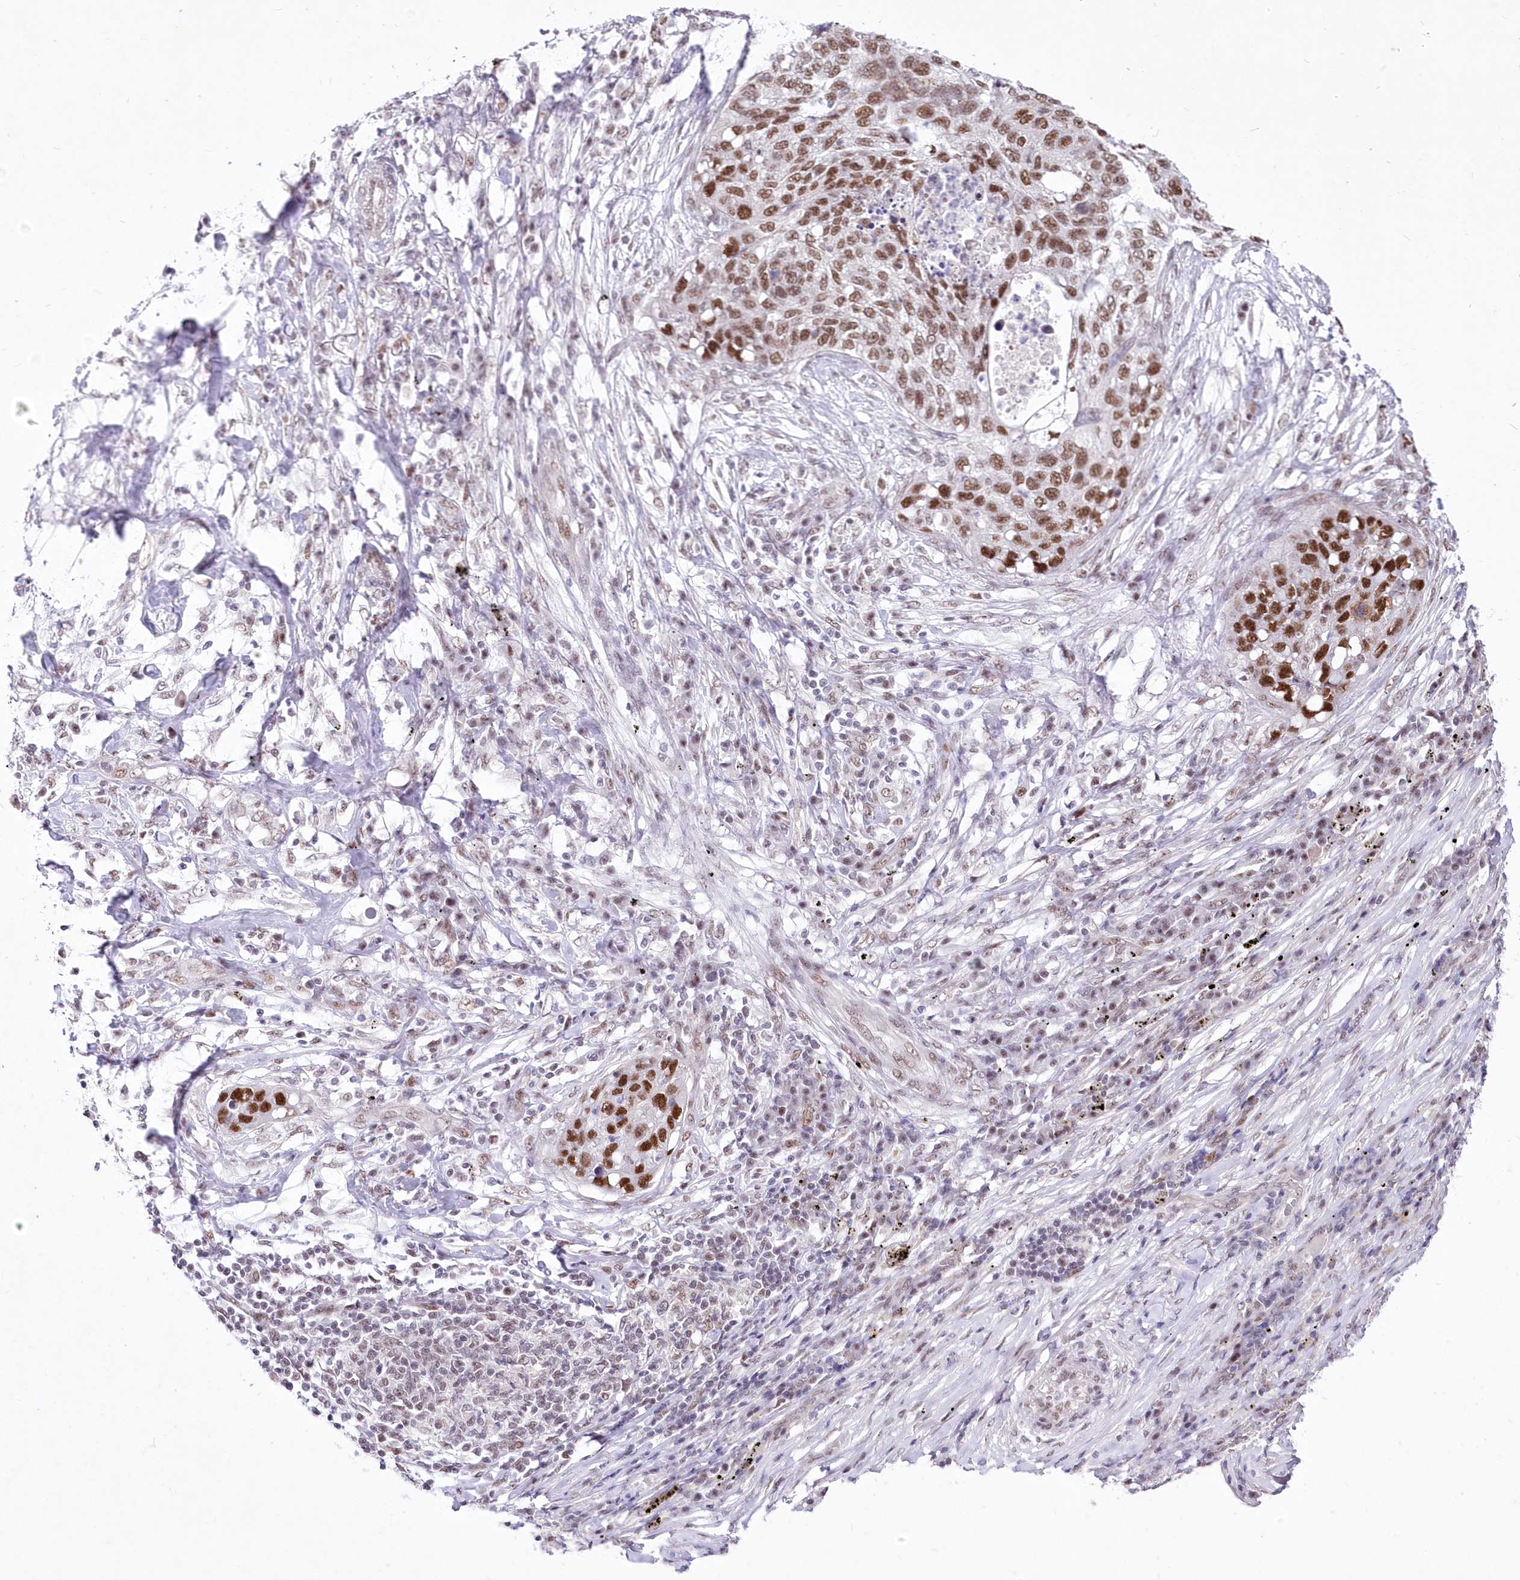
{"staining": {"intensity": "strong", "quantity": ">75%", "location": "nuclear"}, "tissue": "lung cancer", "cell_type": "Tumor cells", "image_type": "cancer", "snomed": [{"axis": "morphology", "description": "Squamous cell carcinoma, NOS"}, {"axis": "topography", "description": "Lung"}], "caption": "DAB (3,3'-diaminobenzidine) immunohistochemical staining of lung cancer demonstrates strong nuclear protein positivity in approximately >75% of tumor cells.", "gene": "NSUN2", "patient": {"sex": "female", "age": 63}}